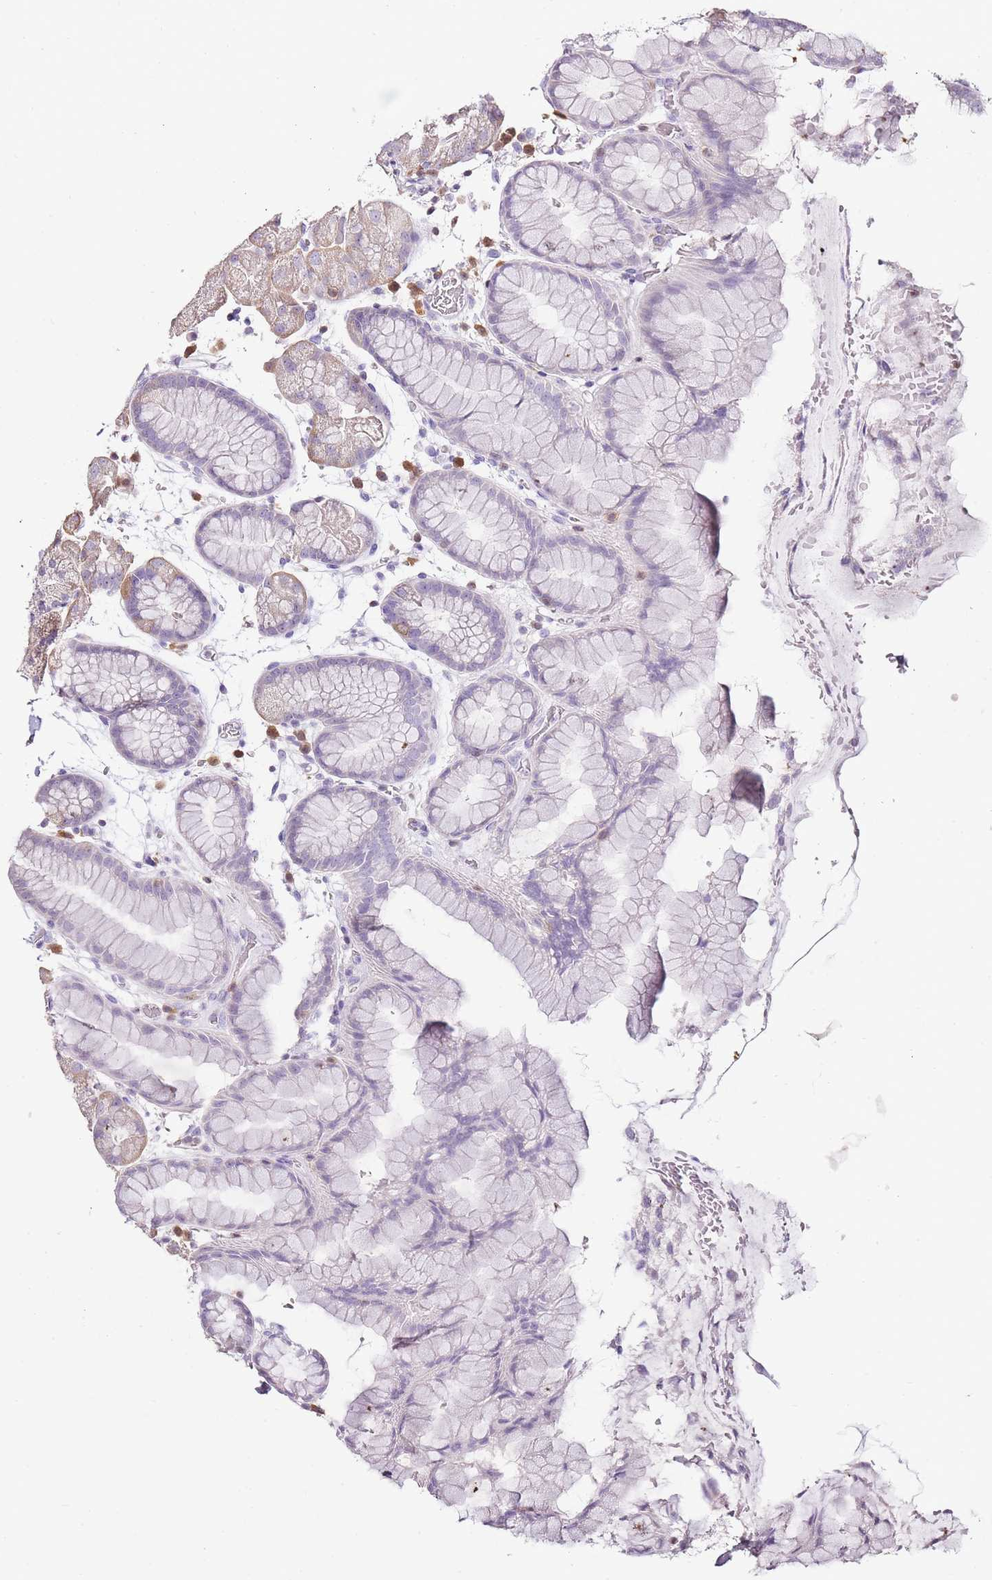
{"staining": {"intensity": "negative", "quantity": "none", "location": "none"}, "tissue": "stomach", "cell_type": "Glandular cells", "image_type": "normal", "snomed": [{"axis": "morphology", "description": "Normal tissue, NOS"}, {"axis": "topography", "description": "Stomach, upper"}, {"axis": "topography", "description": "Stomach, lower"}], "caption": "IHC of normal human stomach reveals no staining in glandular cells.", "gene": "ZBP1", "patient": {"sex": "male", "age": 67}}